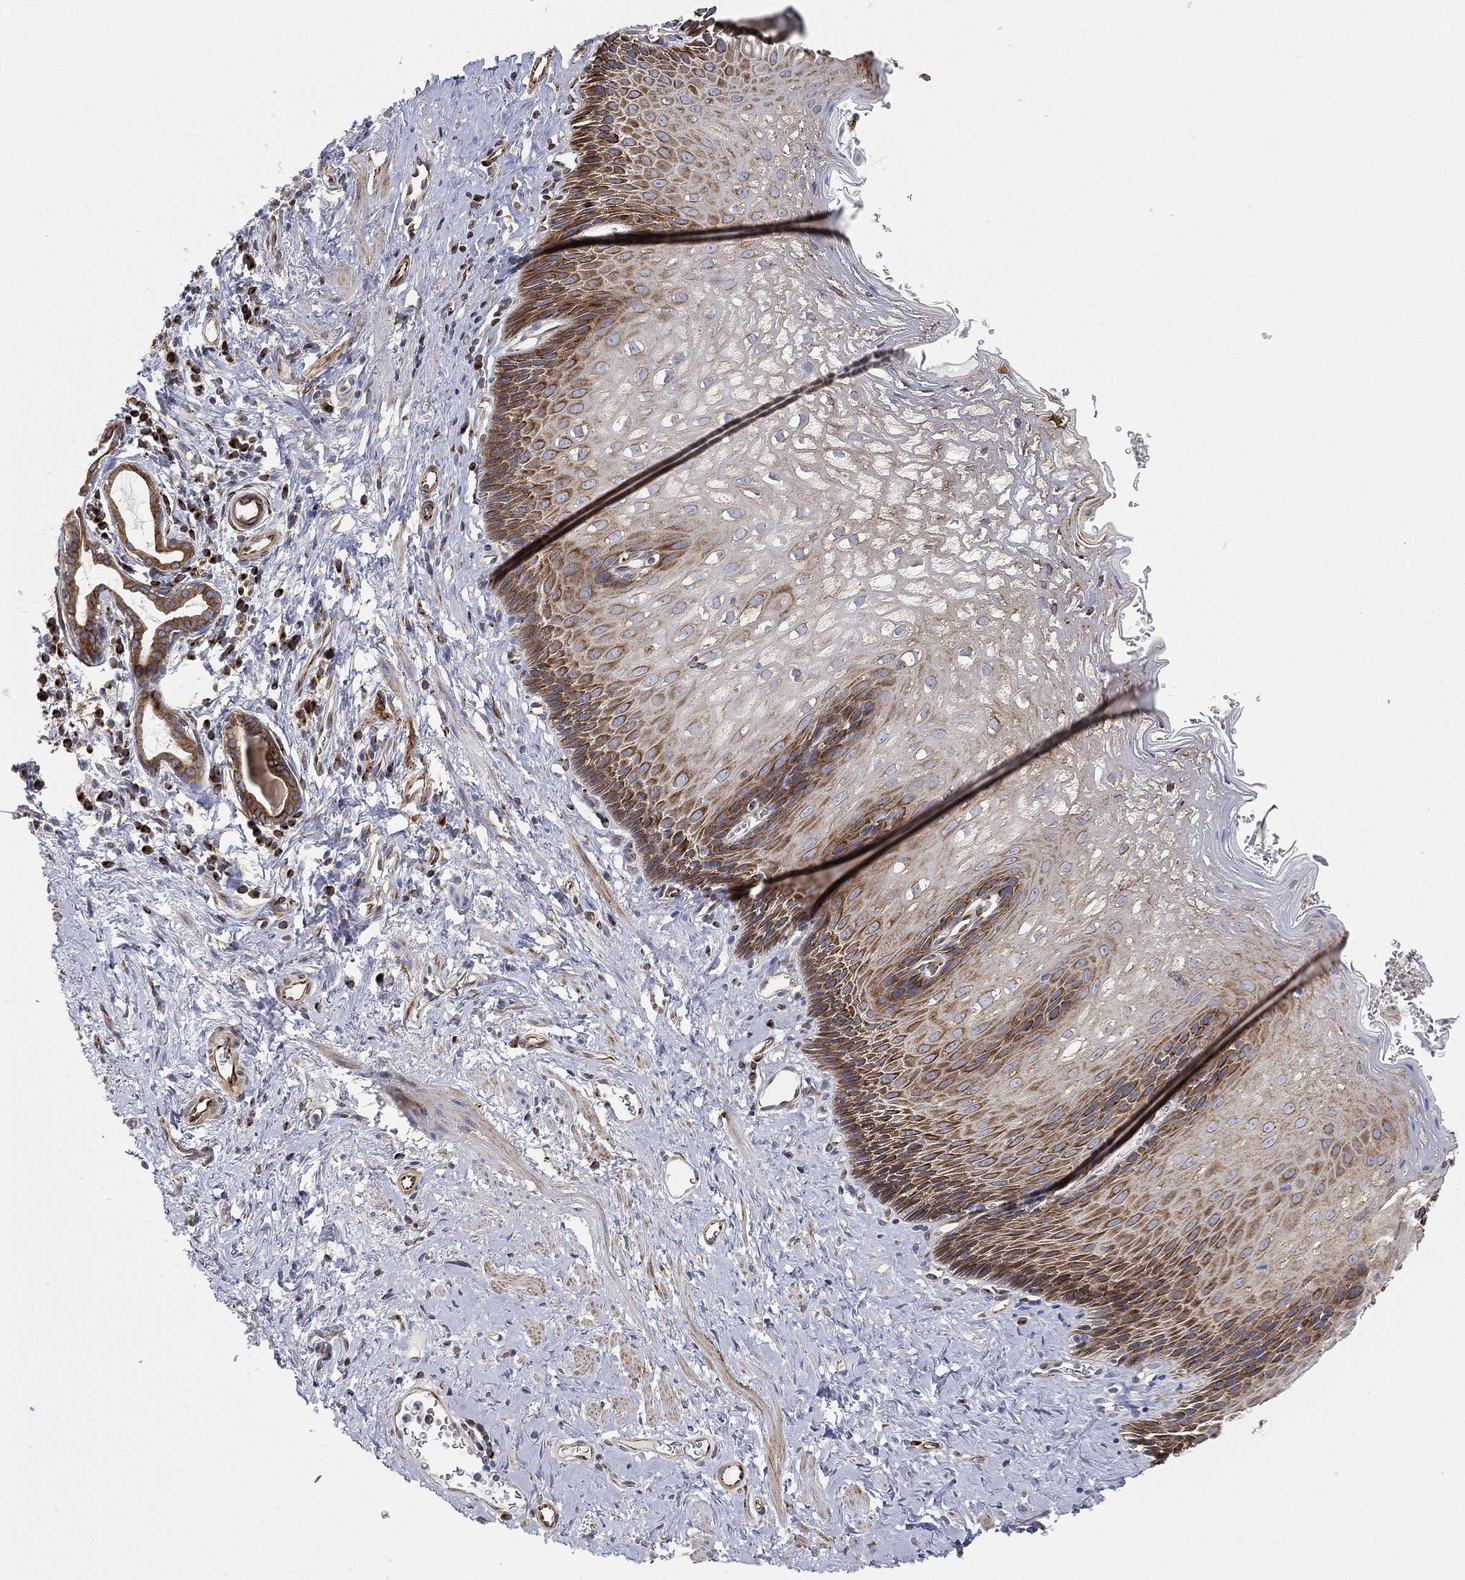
{"staining": {"intensity": "strong", "quantity": "<25%", "location": "cytoplasmic/membranous"}, "tissue": "esophagus", "cell_type": "Squamous epithelial cells", "image_type": "normal", "snomed": [{"axis": "morphology", "description": "Normal tissue, NOS"}, {"axis": "topography", "description": "Esophagus"}], "caption": "A brown stain labels strong cytoplasmic/membranous expression of a protein in squamous epithelial cells of normal human esophagus. The protein is stained brown, and the nuclei are stained in blue (DAB IHC with brightfield microscopy, high magnification).", "gene": "TMEM25", "patient": {"sex": "male", "age": 64}}